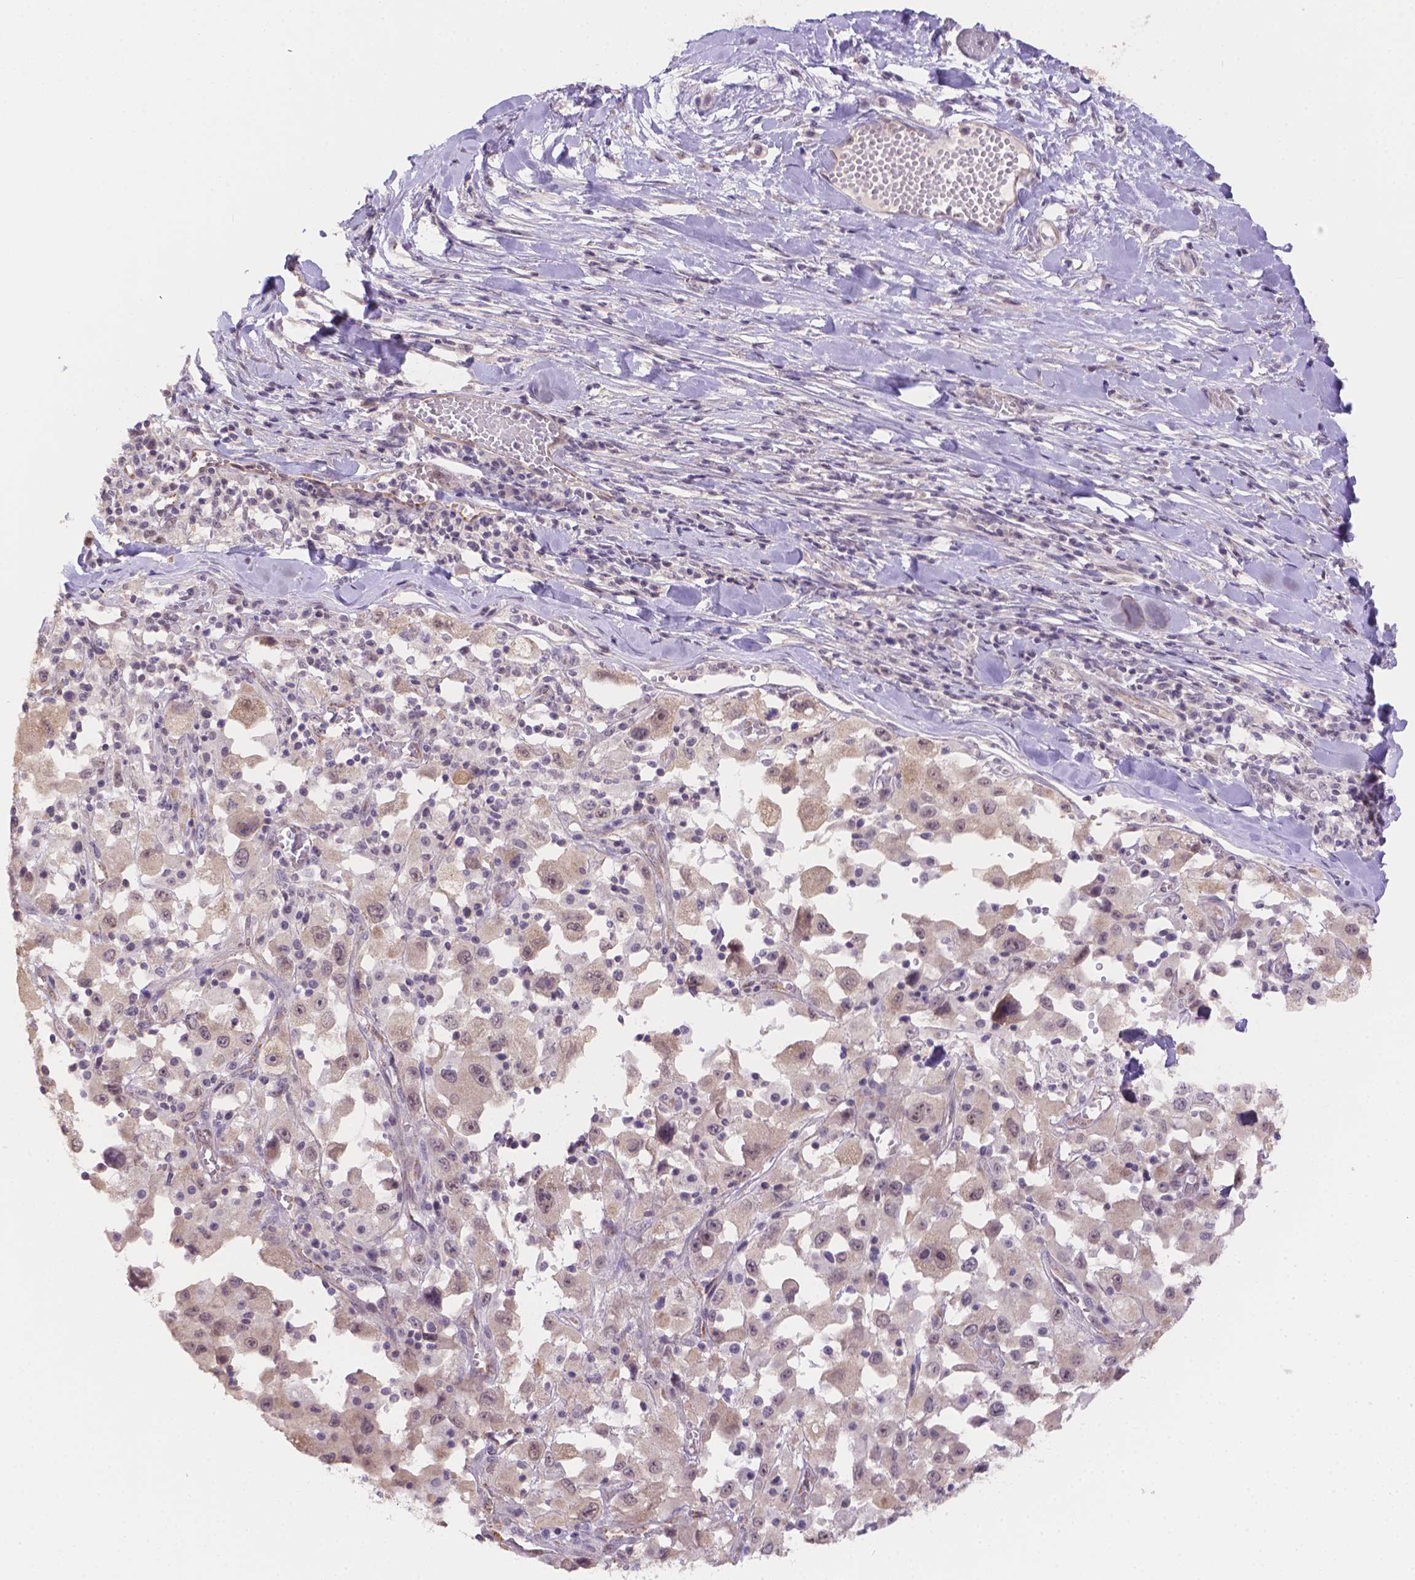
{"staining": {"intensity": "weak", "quantity": ">75%", "location": "cytoplasmic/membranous"}, "tissue": "melanoma", "cell_type": "Tumor cells", "image_type": "cancer", "snomed": [{"axis": "morphology", "description": "Malignant melanoma, Metastatic site"}, {"axis": "topography", "description": "Lymph node"}], "caption": "Weak cytoplasmic/membranous expression for a protein is present in approximately >75% of tumor cells of melanoma using immunohistochemistry (IHC).", "gene": "NXPE2", "patient": {"sex": "male", "age": 50}}